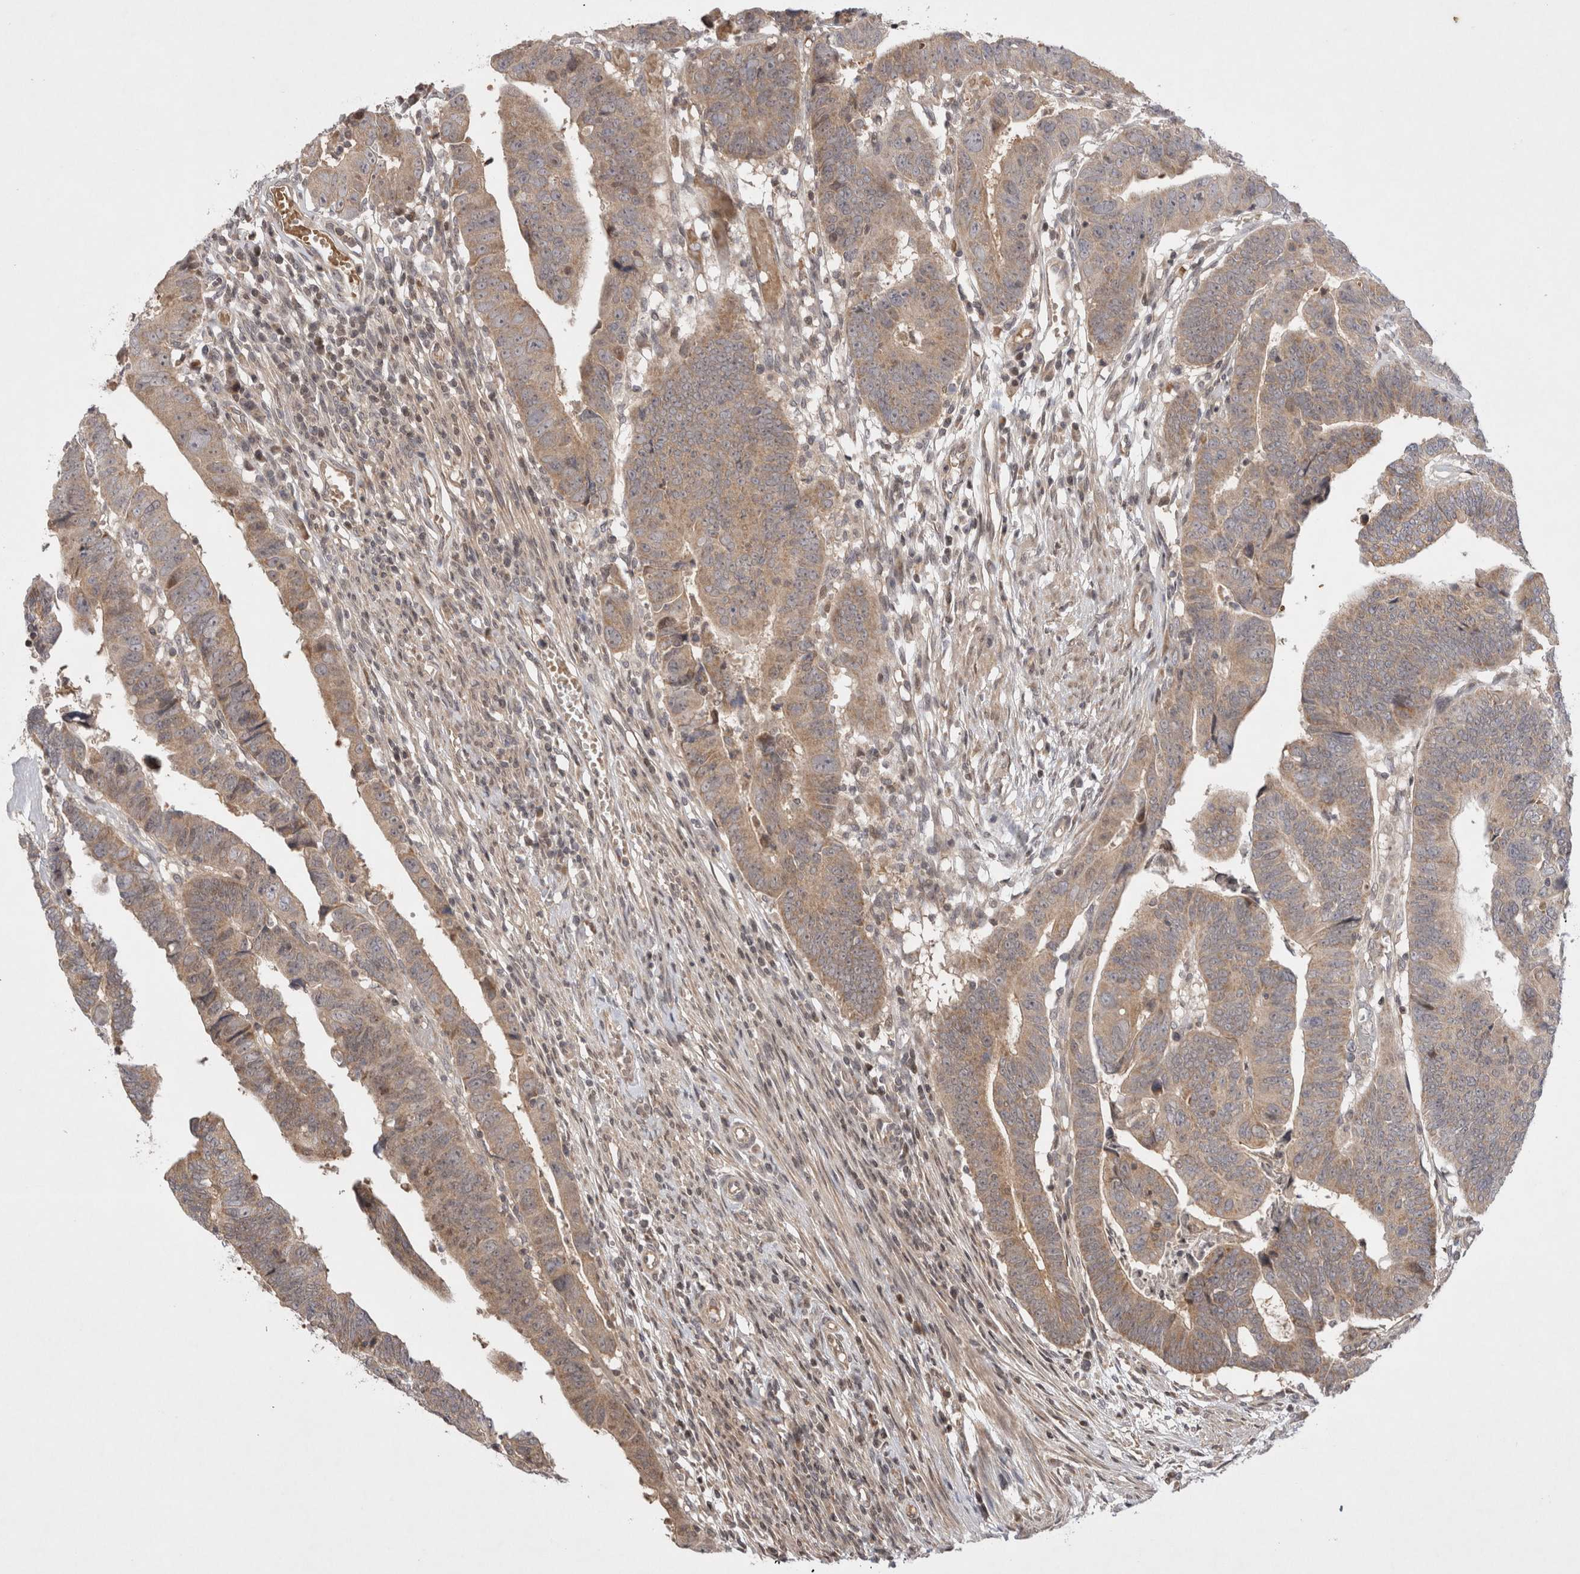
{"staining": {"intensity": "moderate", "quantity": ">75%", "location": "cytoplasmic/membranous"}, "tissue": "colorectal cancer", "cell_type": "Tumor cells", "image_type": "cancer", "snomed": [{"axis": "morphology", "description": "Adenocarcinoma, NOS"}, {"axis": "topography", "description": "Rectum"}], "caption": "Colorectal cancer (adenocarcinoma) stained for a protein (brown) displays moderate cytoplasmic/membranous positive positivity in approximately >75% of tumor cells.", "gene": "EIF2AK1", "patient": {"sex": "female", "age": 65}}